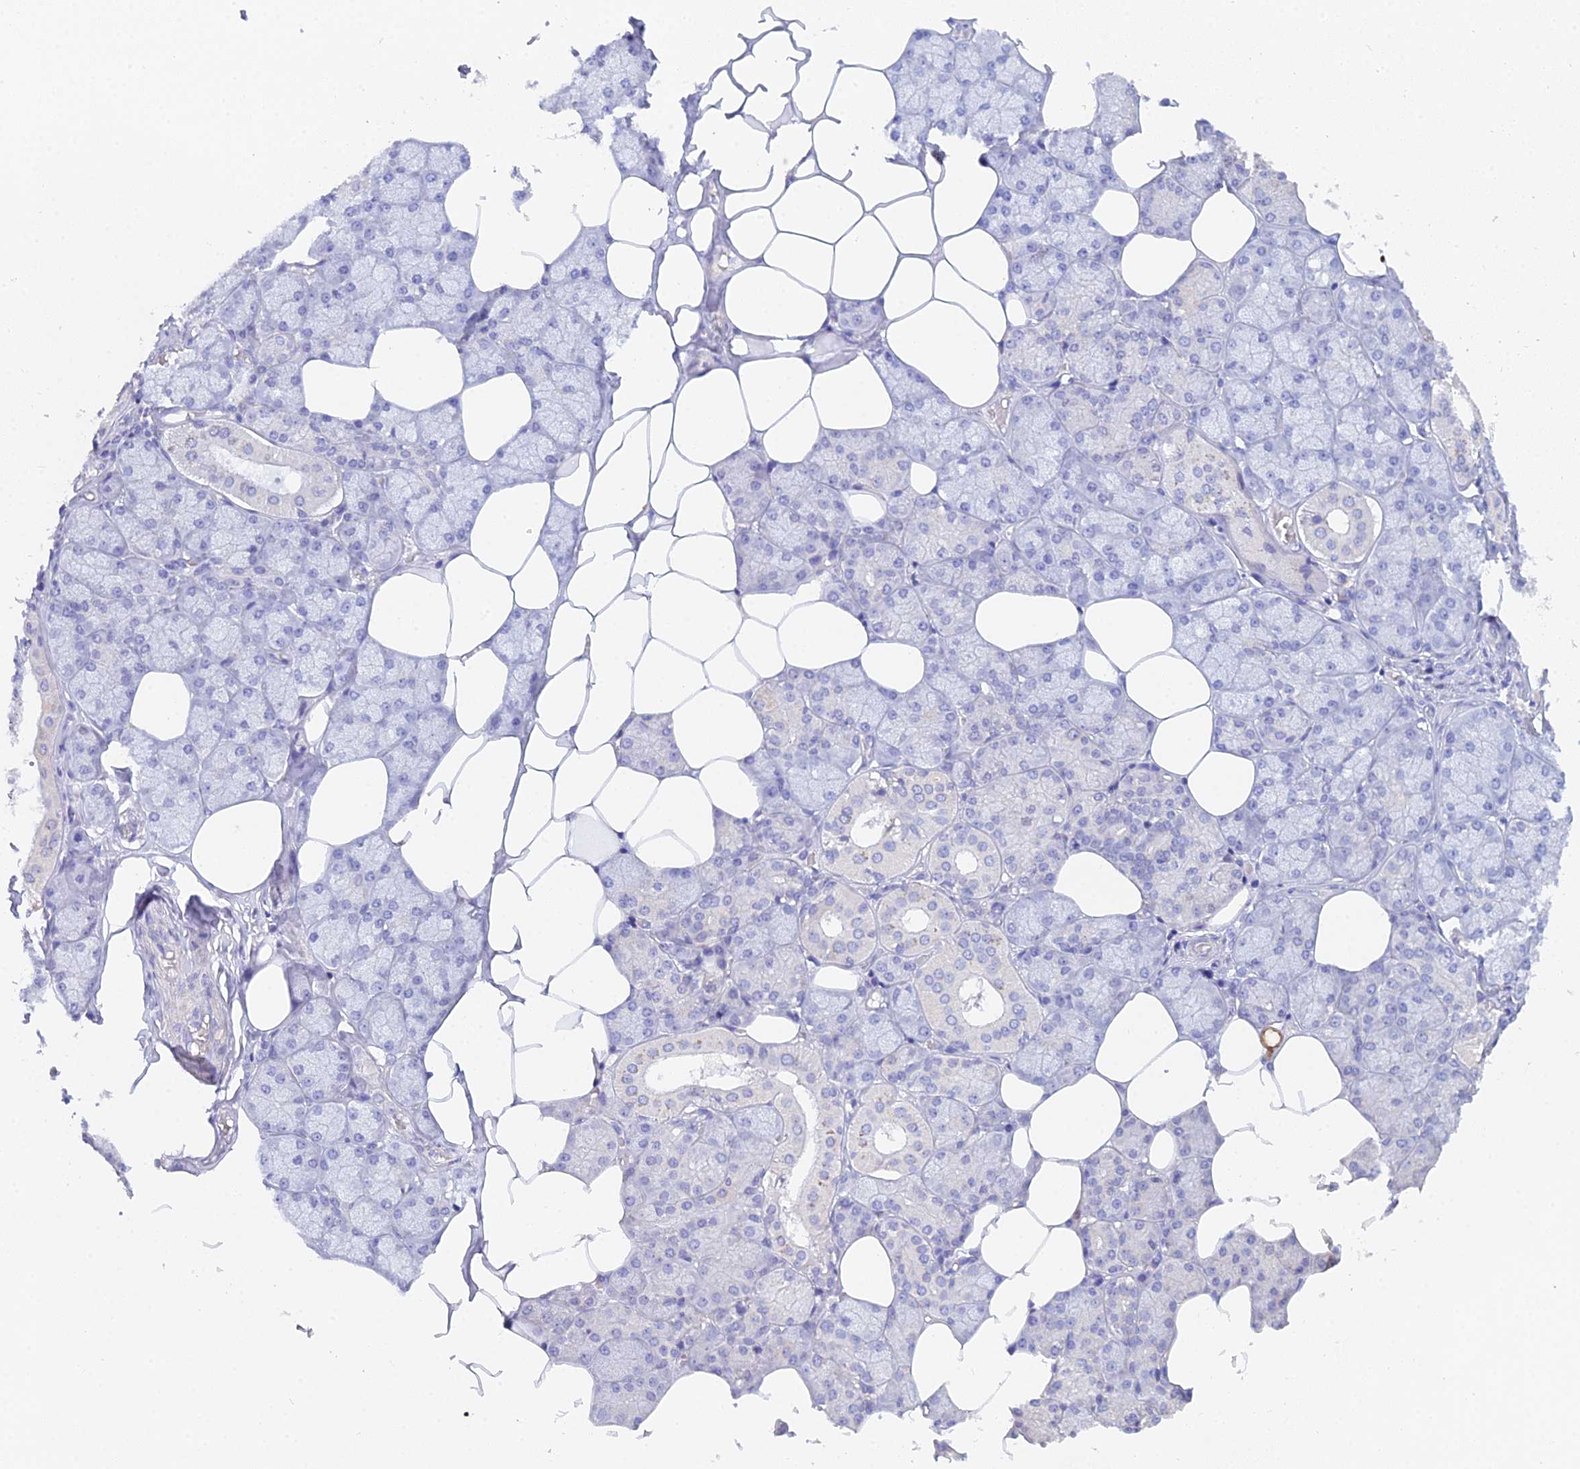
{"staining": {"intensity": "negative", "quantity": "none", "location": "none"}, "tissue": "salivary gland", "cell_type": "Glandular cells", "image_type": "normal", "snomed": [{"axis": "morphology", "description": "Normal tissue, NOS"}, {"axis": "topography", "description": "Salivary gland"}], "caption": "Glandular cells are negative for brown protein staining in normal salivary gland. (Brightfield microscopy of DAB IHC at high magnification).", "gene": "MCM2", "patient": {"sex": "male", "age": 62}}